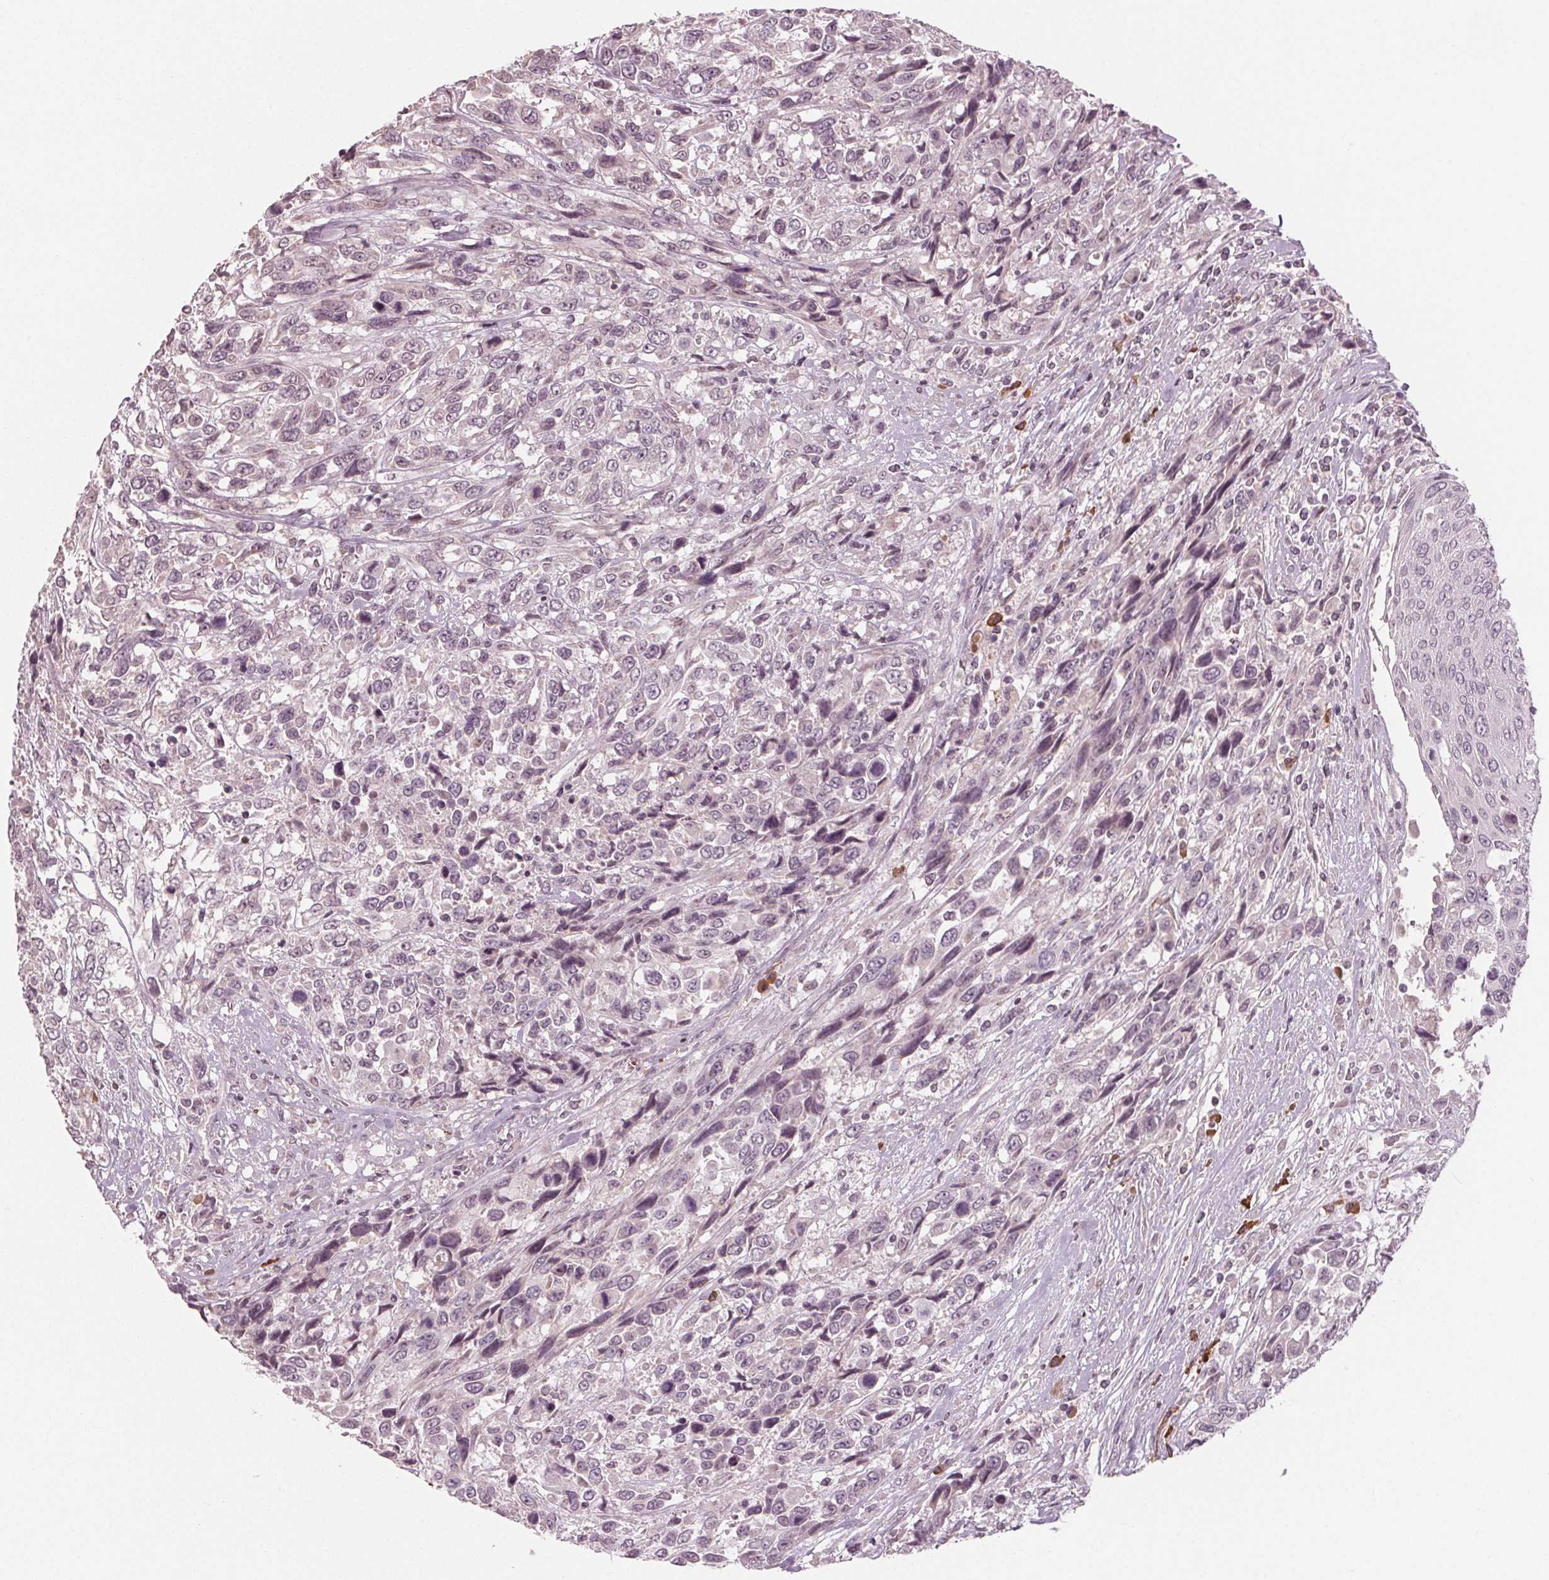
{"staining": {"intensity": "negative", "quantity": "none", "location": "none"}, "tissue": "urothelial cancer", "cell_type": "Tumor cells", "image_type": "cancer", "snomed": [{"axis": "morphology", "description": "Urothelial carcinoma, High grade"}, {"axis": "topography", "description": "Urinary bladder"}], "caption": "DAB (3,3'-diaminobenzidine) immunohistochemical staining of urothelial cancer demonstrates no significant positivity in tumor cells.", "gene": "CXCL16", "patient": {"sex": "female", "age": 70}}